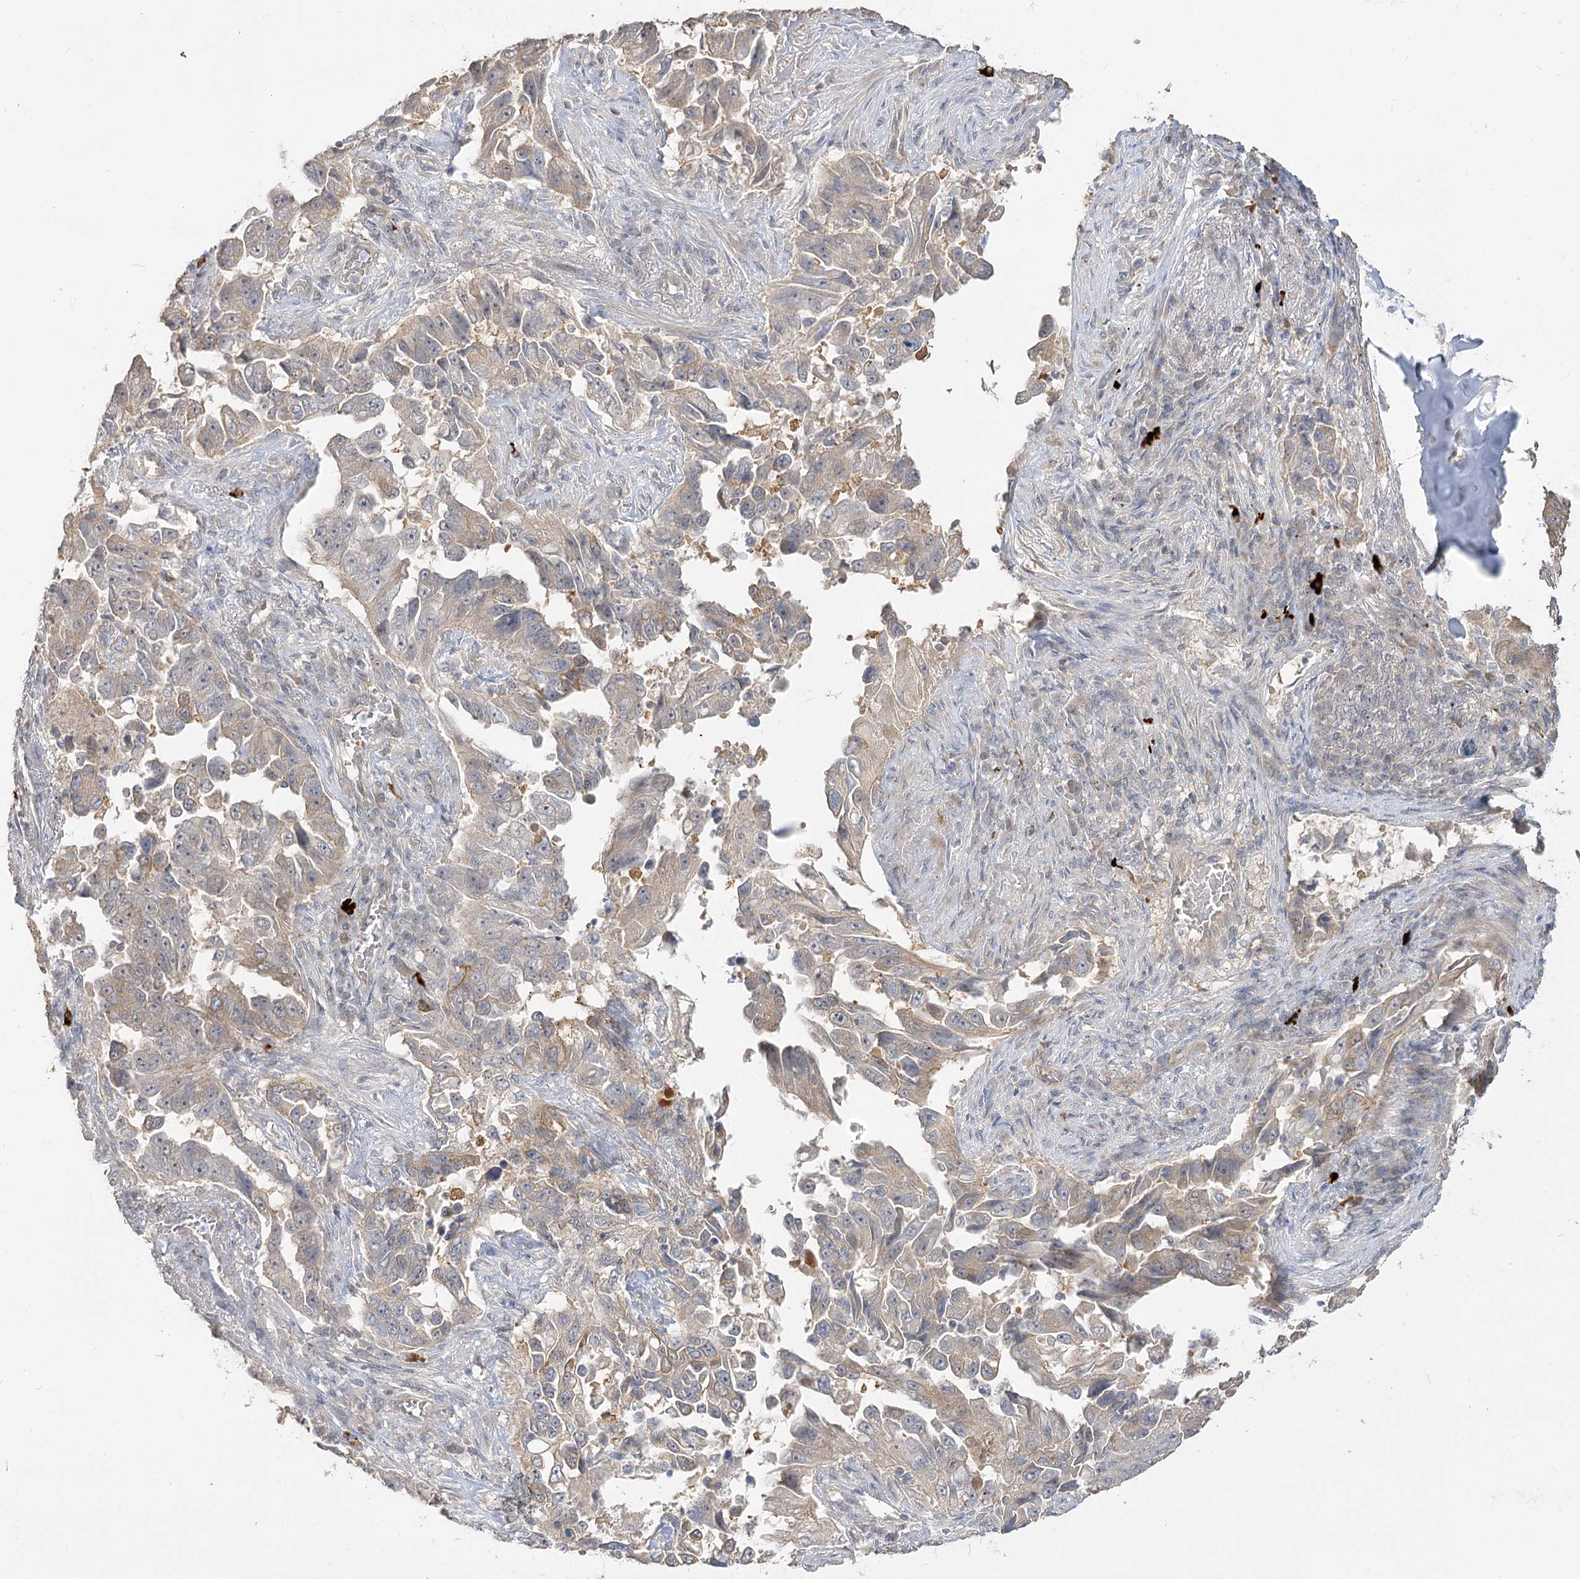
{"staining": {"intensity": "weak", "quantity": "<25%", "location": "cytoplasmic/membranous"}, "tissue": "lung cancer", "cell_type": "Tumor cells", "image_type": "cancer", "snomed": [{"axis": "morphology", "description": "Adenocarcinoma, NOS"}, {"axis": "topography", "description": "Lung"}], "caption": "DAB immunohistochemical staining of human lung cancer (adenocarcinoma) displays no significant expression in tumor cells. (DAB immunohistochemistry (IHC) with hematoxylin counter stain).", "gene": "GUCY2C", "patient": {"sex": "female", "age": 51}}